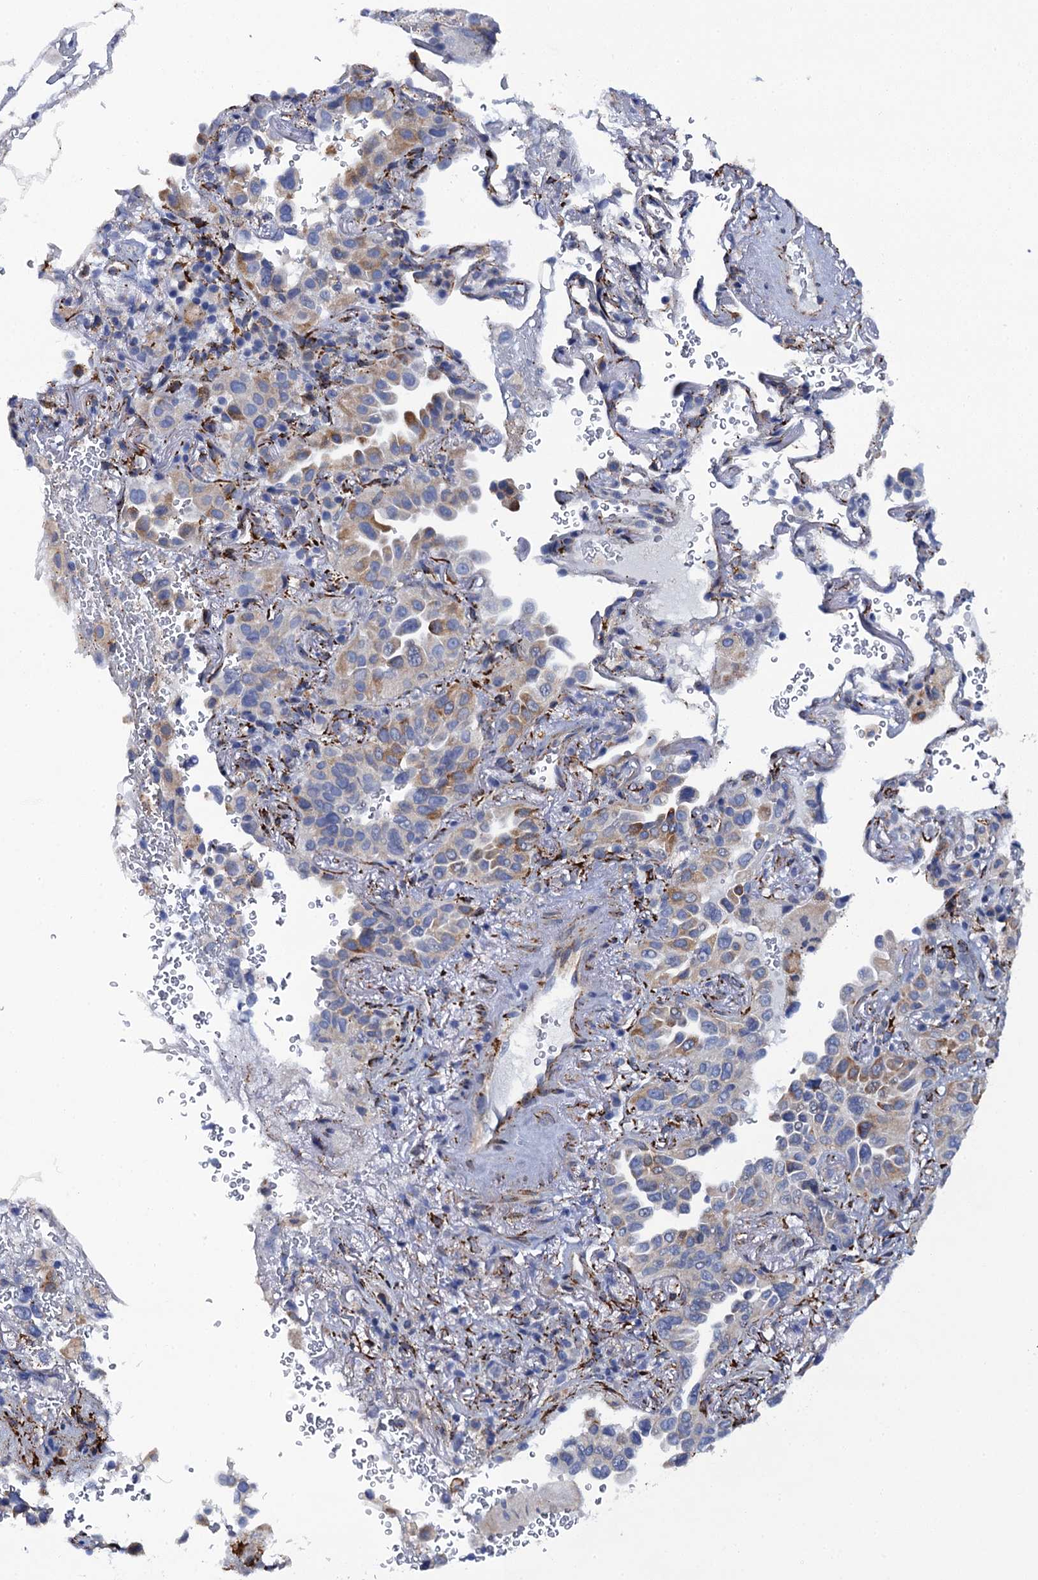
{"staining": {"intensity": "moderate", "quantity": "<25%", "location": "cytoplasmic/membranous"}, "tissue": "lung cancer", "cell_type": "Tumor cells", "image_type": "cancer", "snomed": [{"axis": "morphology", "description": "Adenocarcinoma, NOS"}, {"axis": "topography", "description": "Lung"}], "caption": "IHC staining of lung cancer (adenocarcinoma), which demonstrates low levels of moderate cytoplasmic/membranous expression in approximately <25% of tumor cells indicating moderate cytoplasmic/membranous protein positivity. The staining was performed using DAB (3,3'-diaminobenzidine) (brown) for protein detection and nuclei were counterstained in hematoxylin (blue).", "gene": "POGLUT3", "patient": {"sex": "female", "age": 69}}